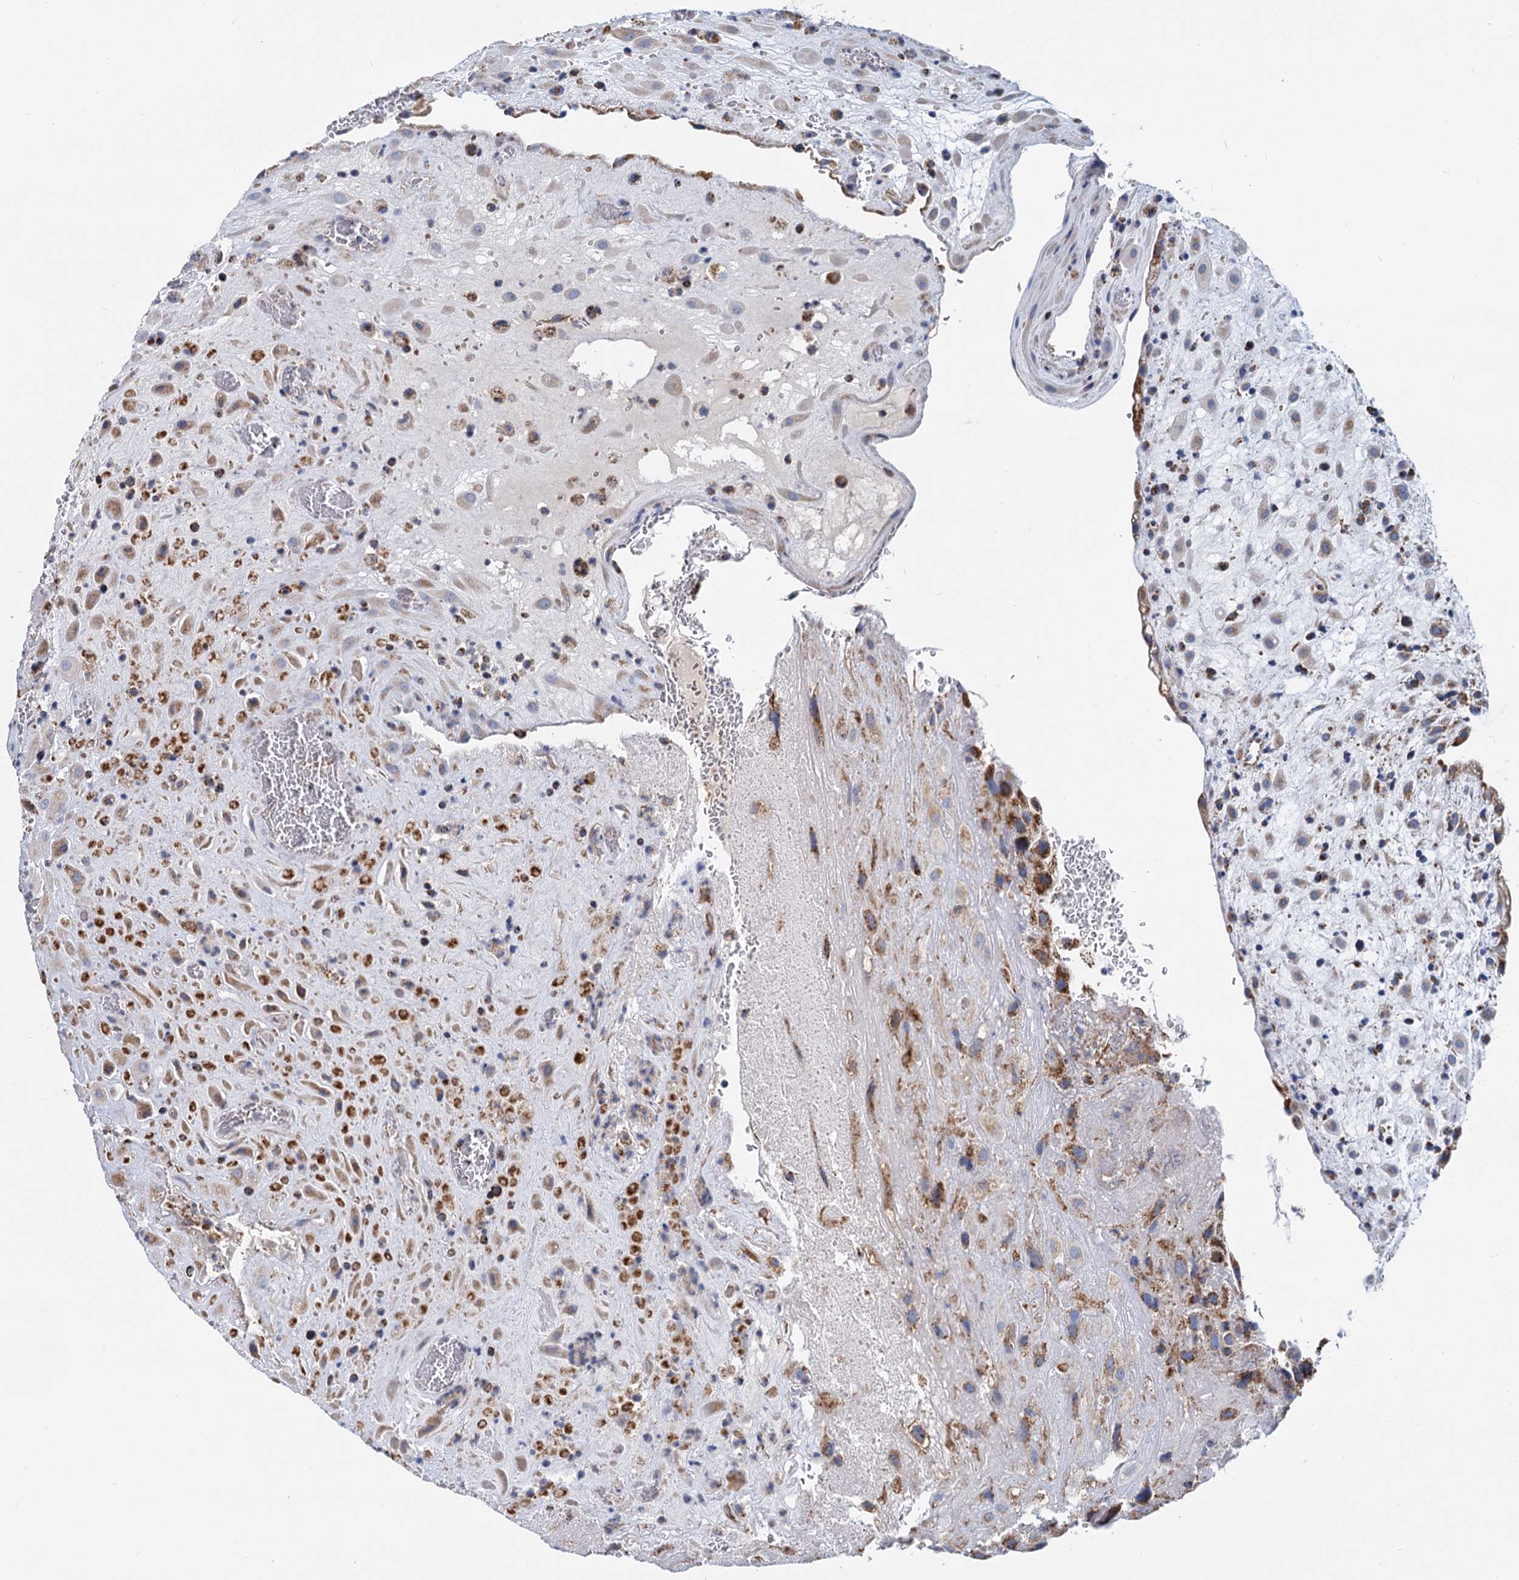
{"staining": {"intensity": "weak", "quantity": "<25%", "location": "cytoplasmic/membranous"}, "tissue": "placenta", "cell_type": "Decidual cells", "image_type": "normal", "snomed": [{"axis": "morphology", "description": "Normal tissue, NOS"}, {"axis": "topography", "description": "Placenta"}], "caption": "A micrograph of placenta stained for a protein demonstrates no brown staining in decidual cells.", "gene": "CCP110", "patient": {"sex": "female", "age": 35}}